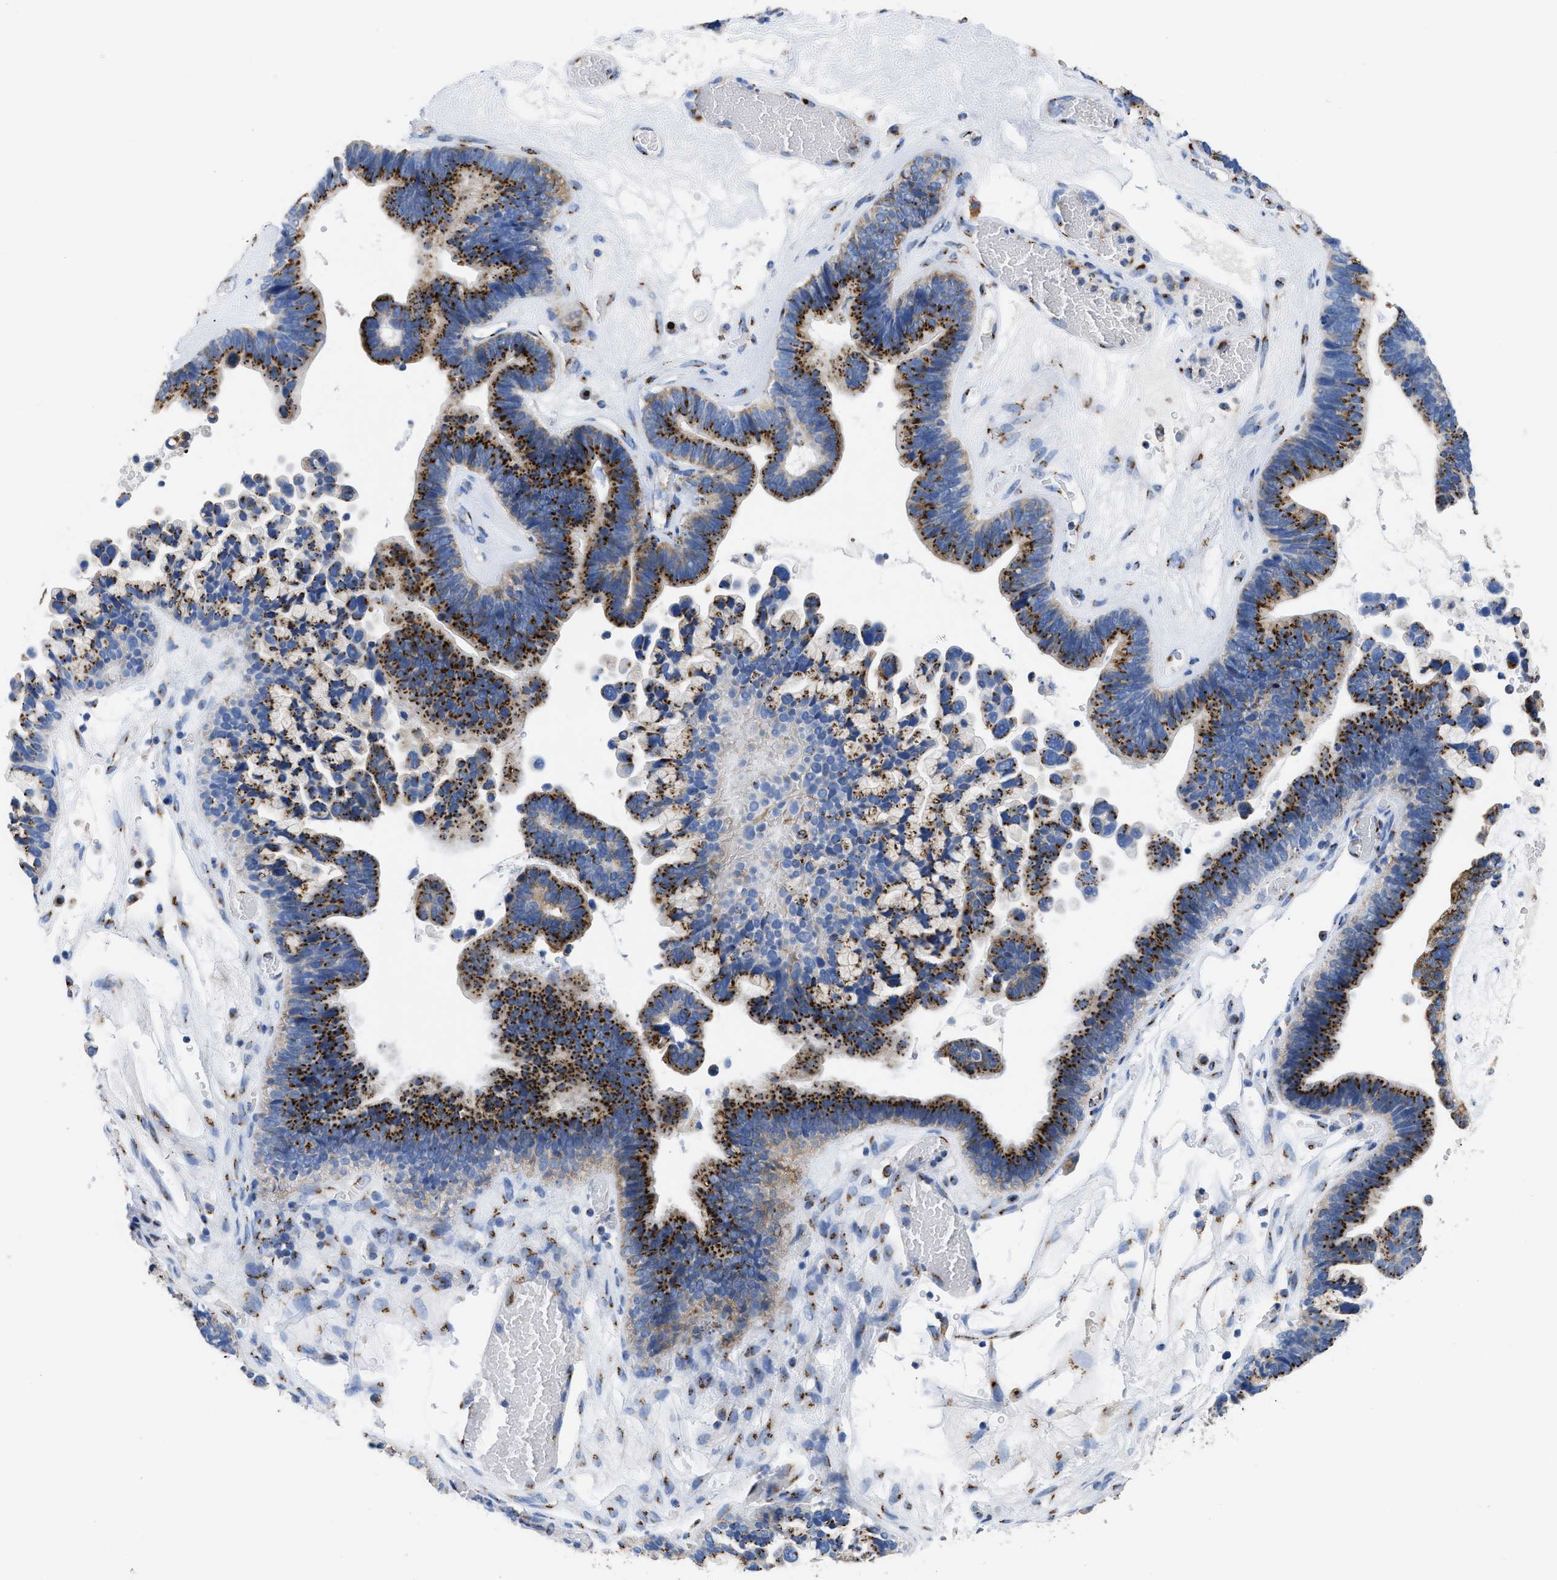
{"staining": {"intensity": "strong", "quantity": ">75%", "location": "cytoplasmic/membranous"}, "tissue": "ovarian cancer", "cell_type": "Tumor cells", "image_type": "cancer", "snomed": [{"axis": "morphology", "description": "Cystadenocarcinoma, serous, NOS"}, {"axis": "topography", "description": "Ovary"}], "caption": "A high amount of strong cytoplasmic/membranous expression is identified in about >75% of tumor cells in serous cystadenocarcinoma (ovarian) tissue. (Stains: DAB in brown, nuclei in blue, Microscopy: brightfield microscopy at high magnification).", "gene": "TMEM87A", "patient": {"sex": "female", "age": 56}}